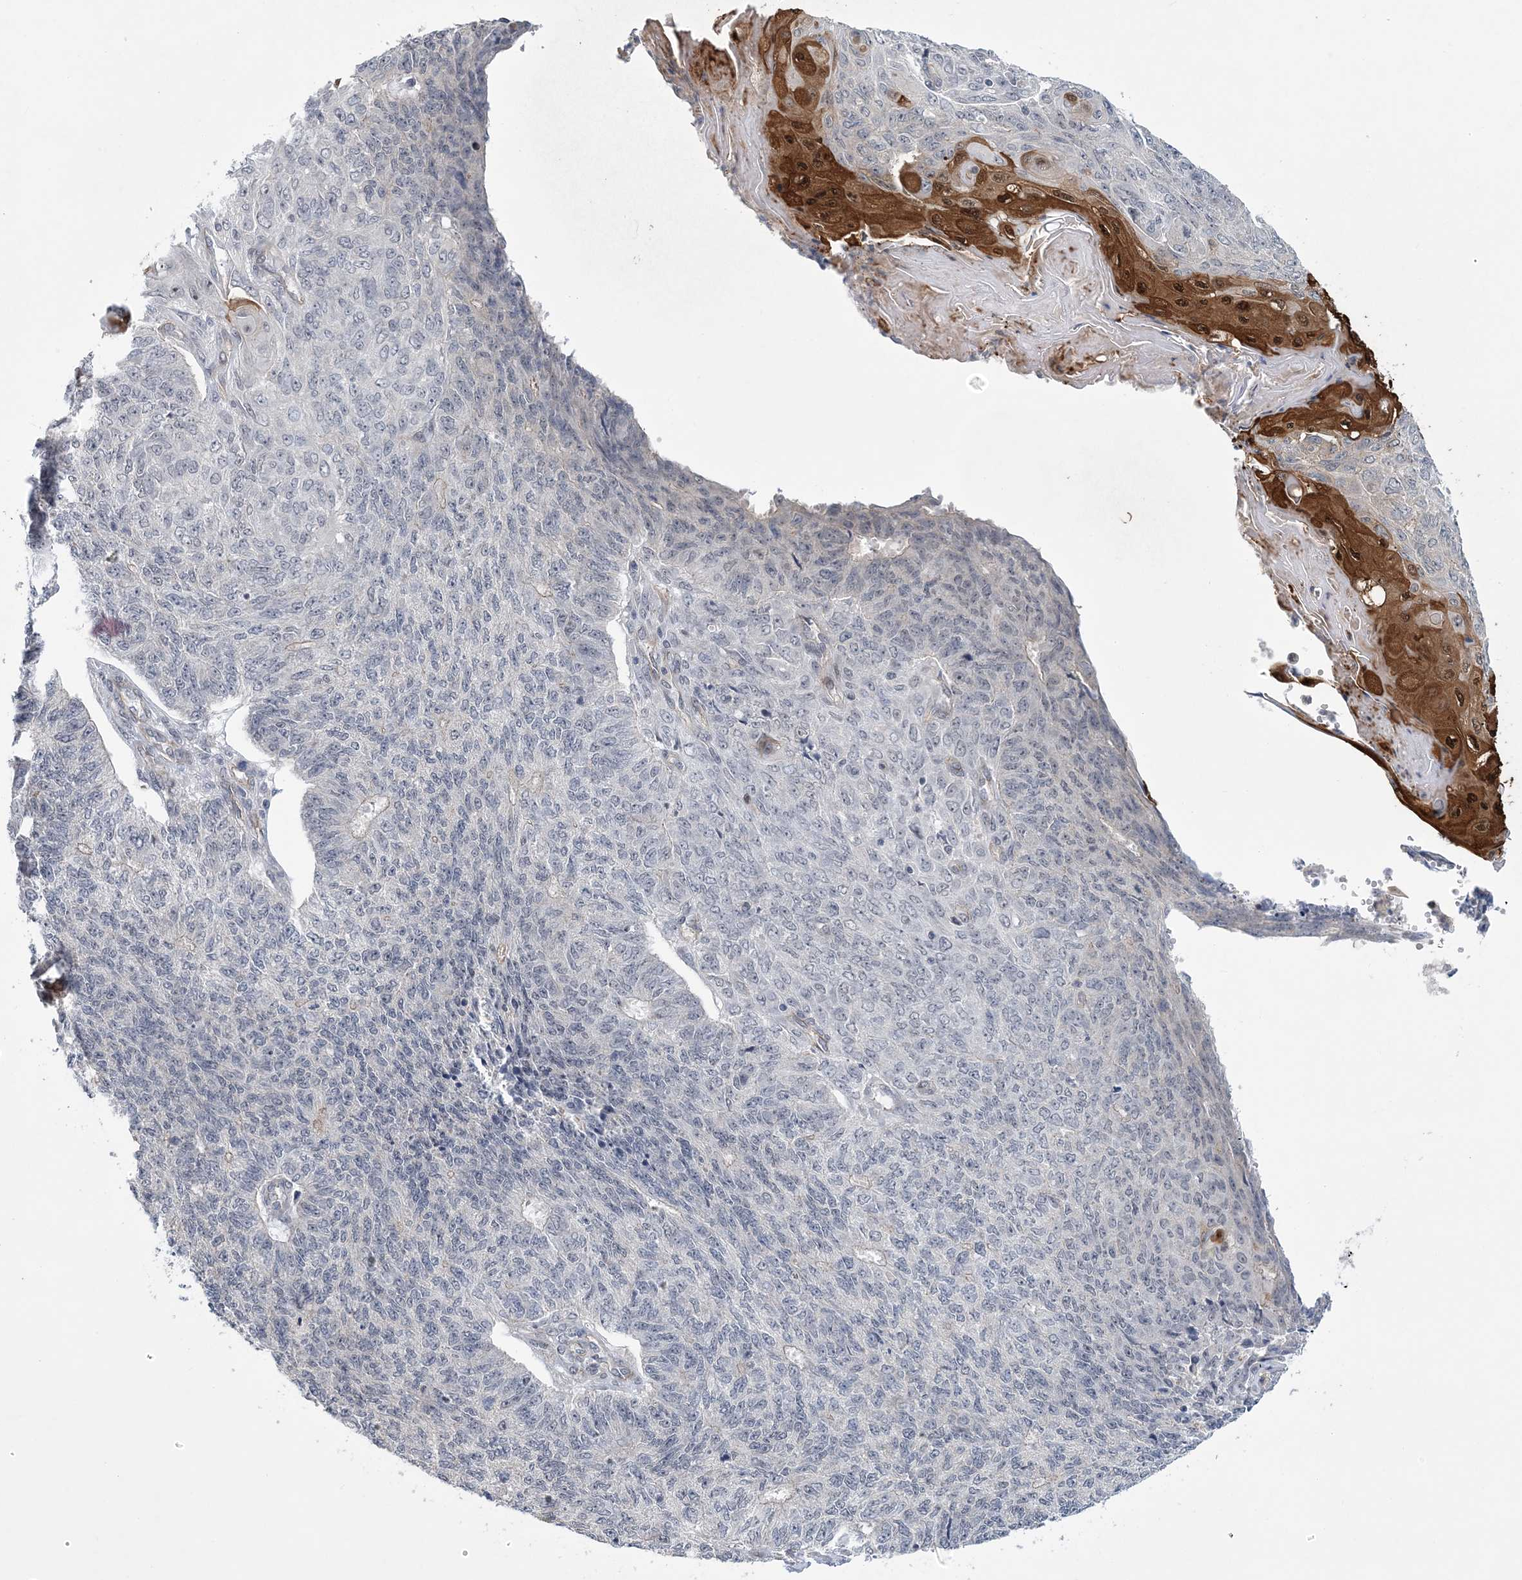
{"staining": {"intensity": "negative", "quantity": "none", "location": "none"}, "tissue": "endometrial cancer", "cell_type": "Tumor cells", "image_type": "cancer", "snomed": [{"axis": "morphology", "description": "Adenocarcinoma, NOS"}, {"axis": "topography", "description": "Endometrium"}], "caption": "A high-resolution micrograph shows immunohistochemistry (IHC) staining of adenocarcinoma (endometrial), which displays no significant positivity in tumor cells.", "gene": "HOMEZ", "patient": {"sex": "female", "age": 32}}